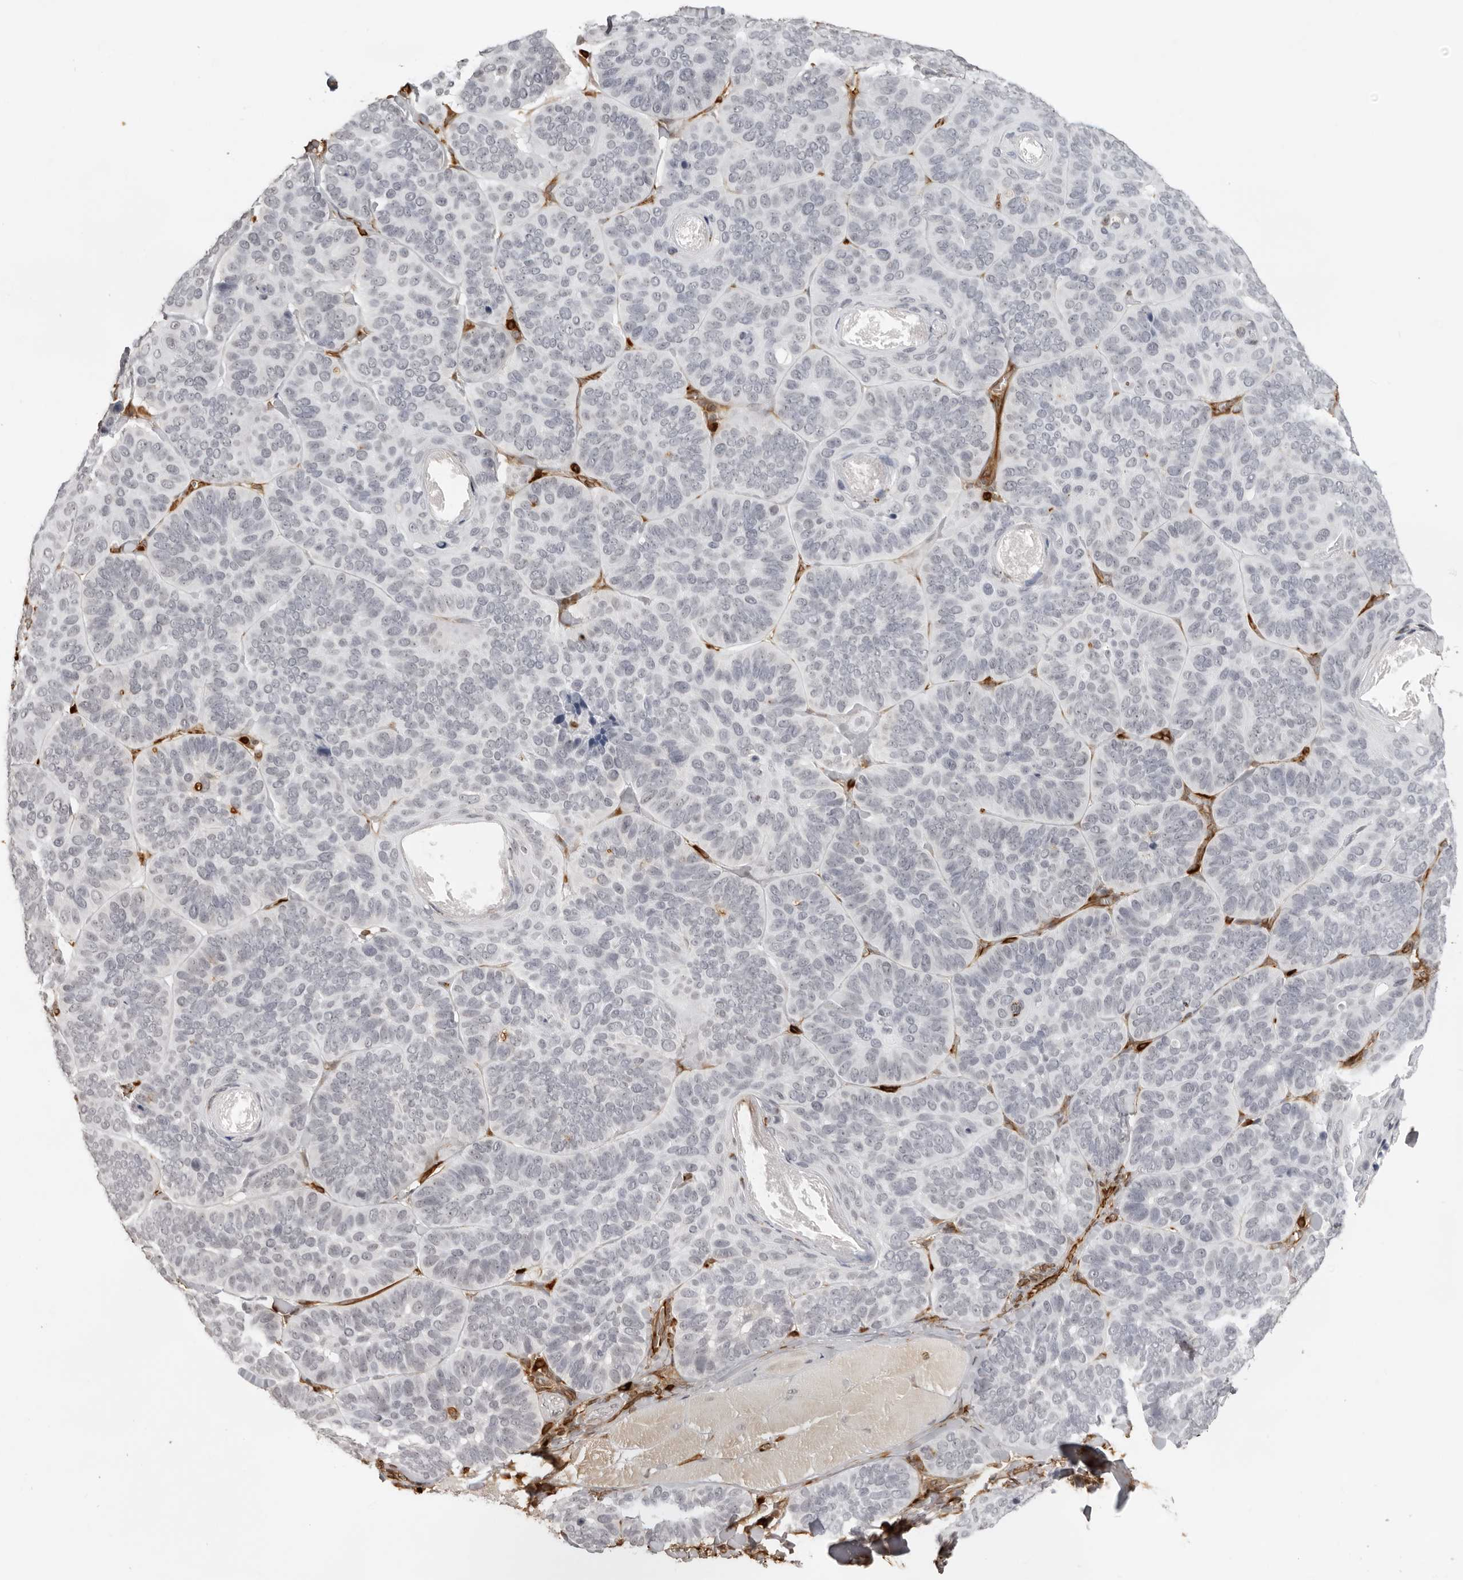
{"staining": {"intensity": "negative", "quantity": "none", "location": "none"}, "tissue": "skin cancer", "cell_type": "Tumor cells", "image_type": "cancer", "snomed": [{"axis": "morphology", "description": "Basal cell carcinoma"}, {"axis": "topography", "description": "Skin"}], "caption": "This is an IHC photomicrograph of basal cell carcinoma (skin). There is no staining in tumor cells.", "gene": "DYNLT5", "patient": {"sex": "male", "age": 62}}